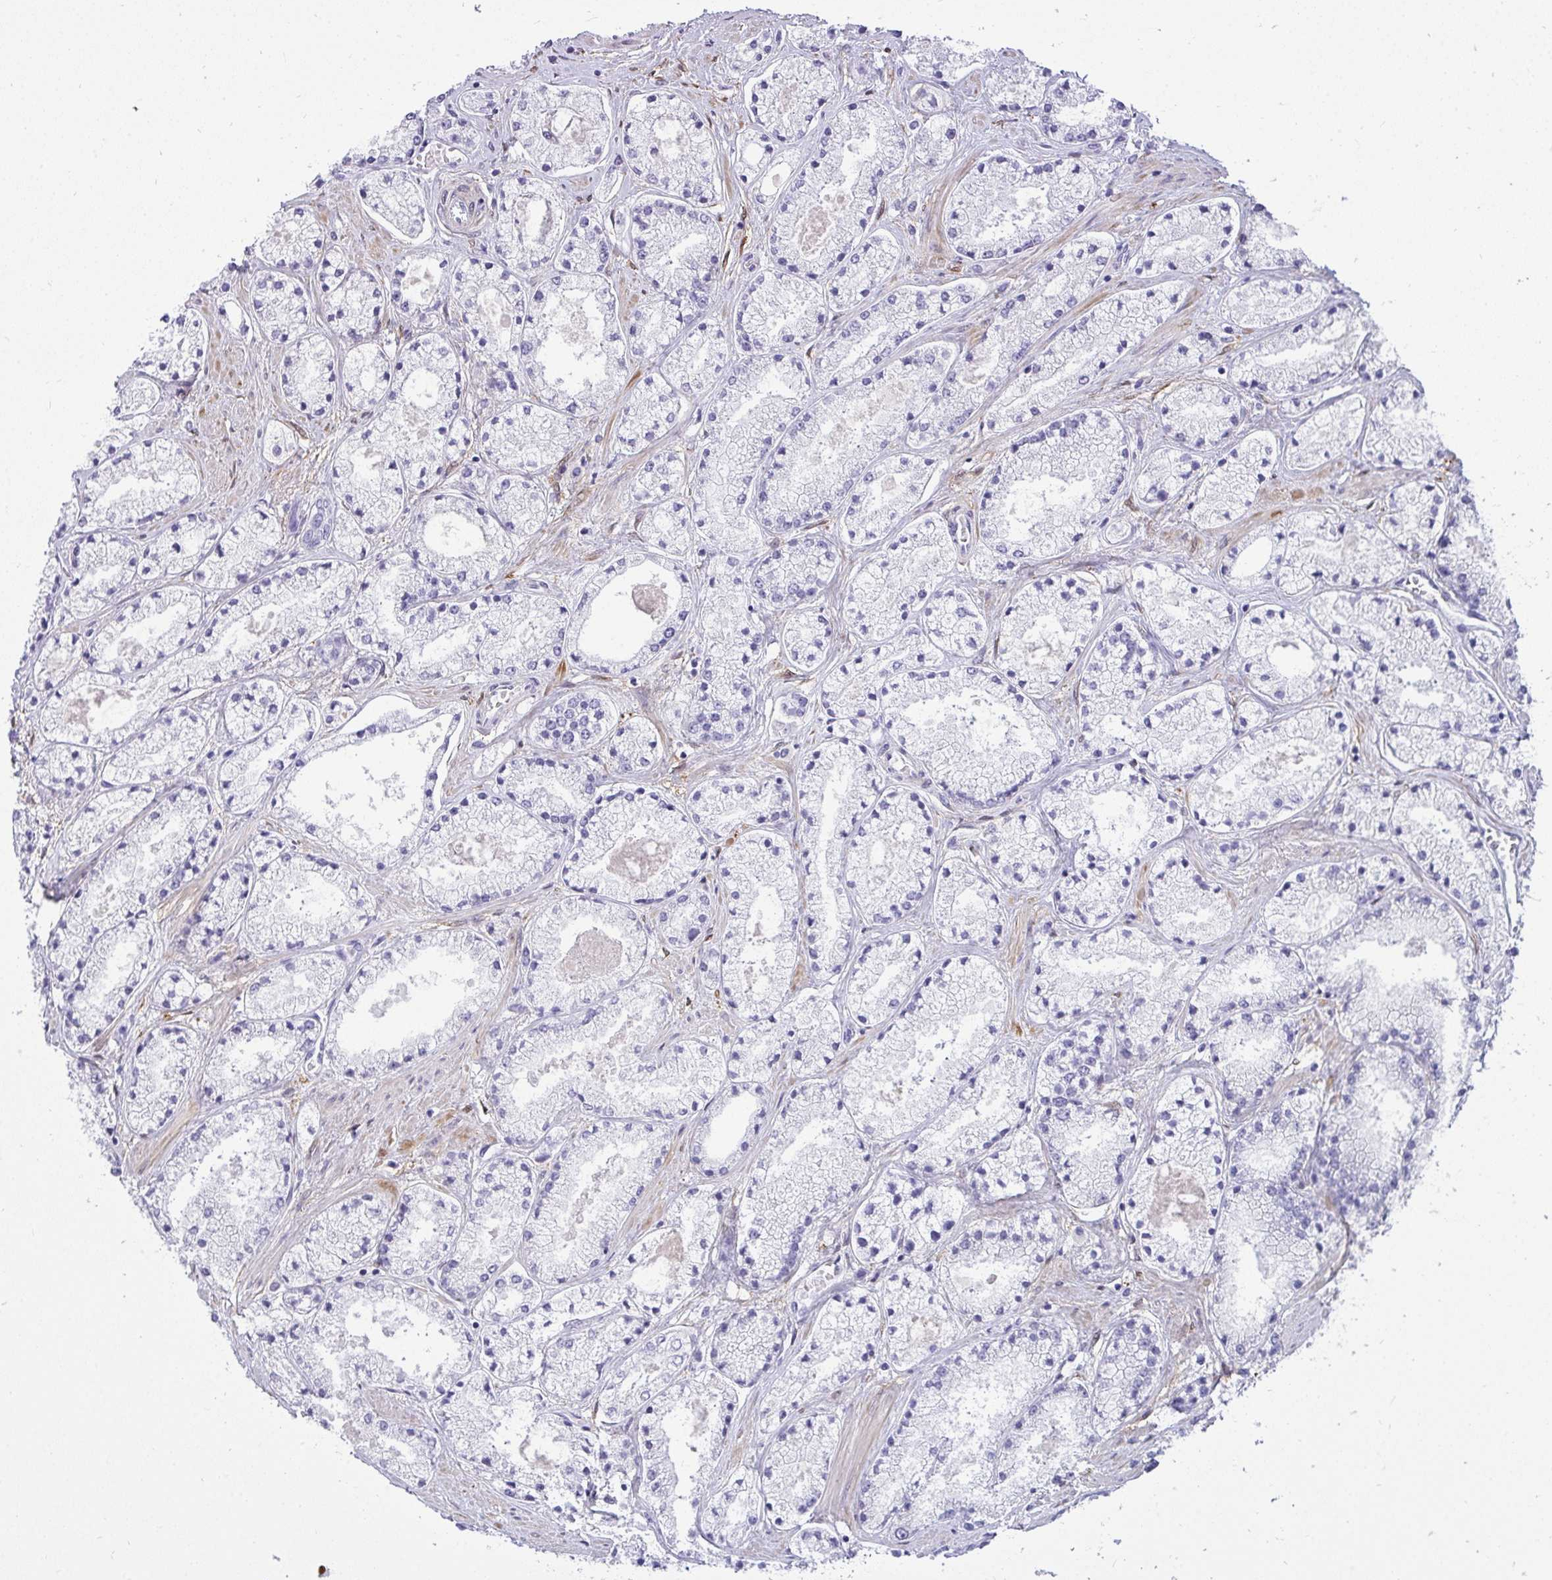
{"staining": {"intensity": "negative", "quantity": "none", "location": "none"}, "tissue": "prostate cancer", "cell_type": "Tumor cells", "image_type": "cancer", "snomed": [{"axis": "morphology", "description": "Adenocarcinoma, High grade"}, {"axis": "topography", "description": "Prostate"}], "caption": "The photomicrograph reveals no significant positivity in tumor cells of prostate cancer.", "gene": "HSPB6", "patient": {"sex": "male", "age": 63}}